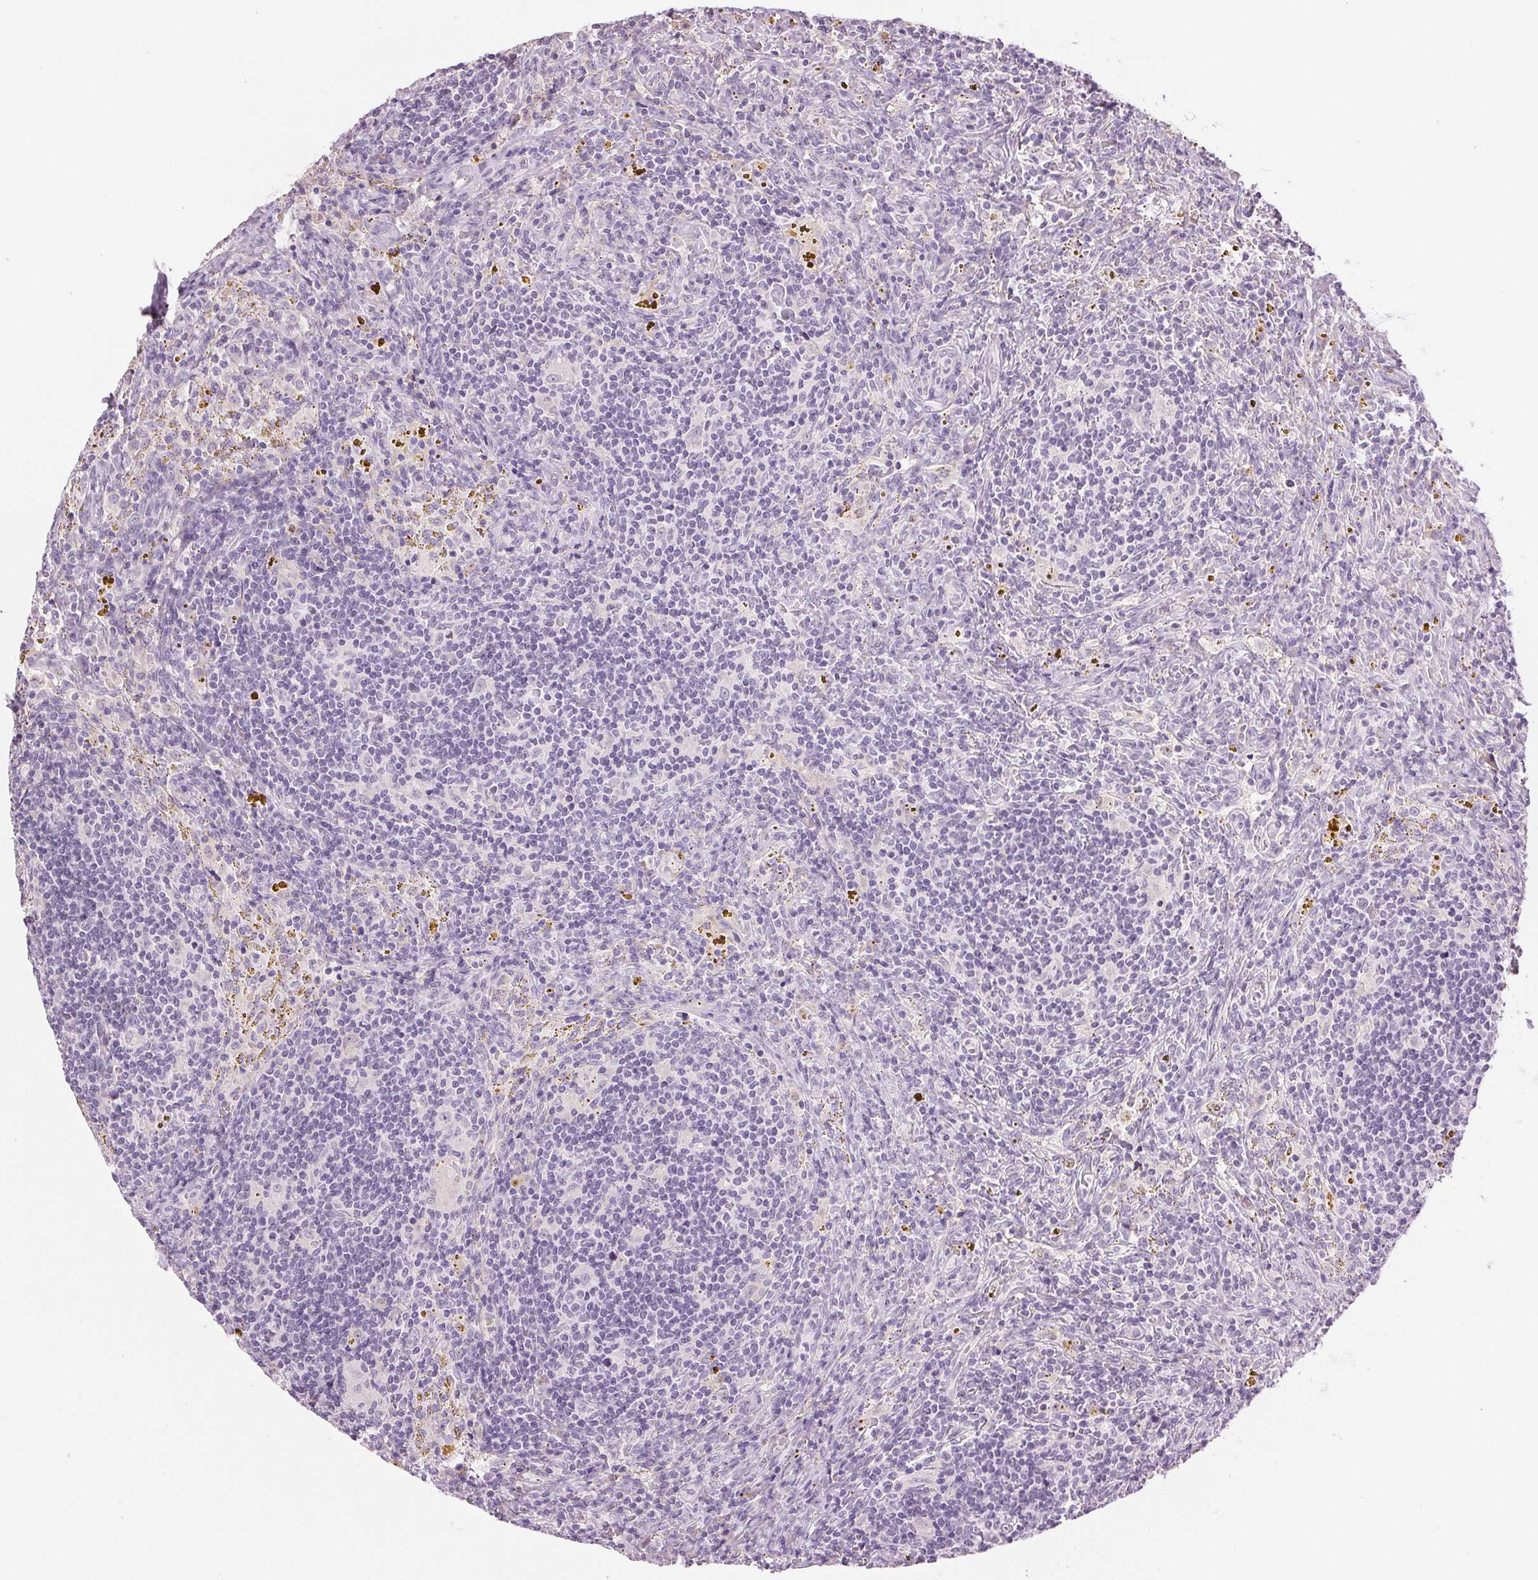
{"staining": {"intensity": "negative", "quantity": "none", "location": "none"}, "tissue": "lymphoma", "cell_type": "Tumor cells", "image_type": "cancer", "snomed": [{"axis": "morphology", "description": "Malignant lymphoma, non-Hodgkin's type, Low grade"}, {"axis": "topography", "description": "Spleen"}], "caption": "An image of human lymphoma is negative for staining in tumor cells.", "gene": "DSG3", "patient": {"sex": "female", "age": 70}}